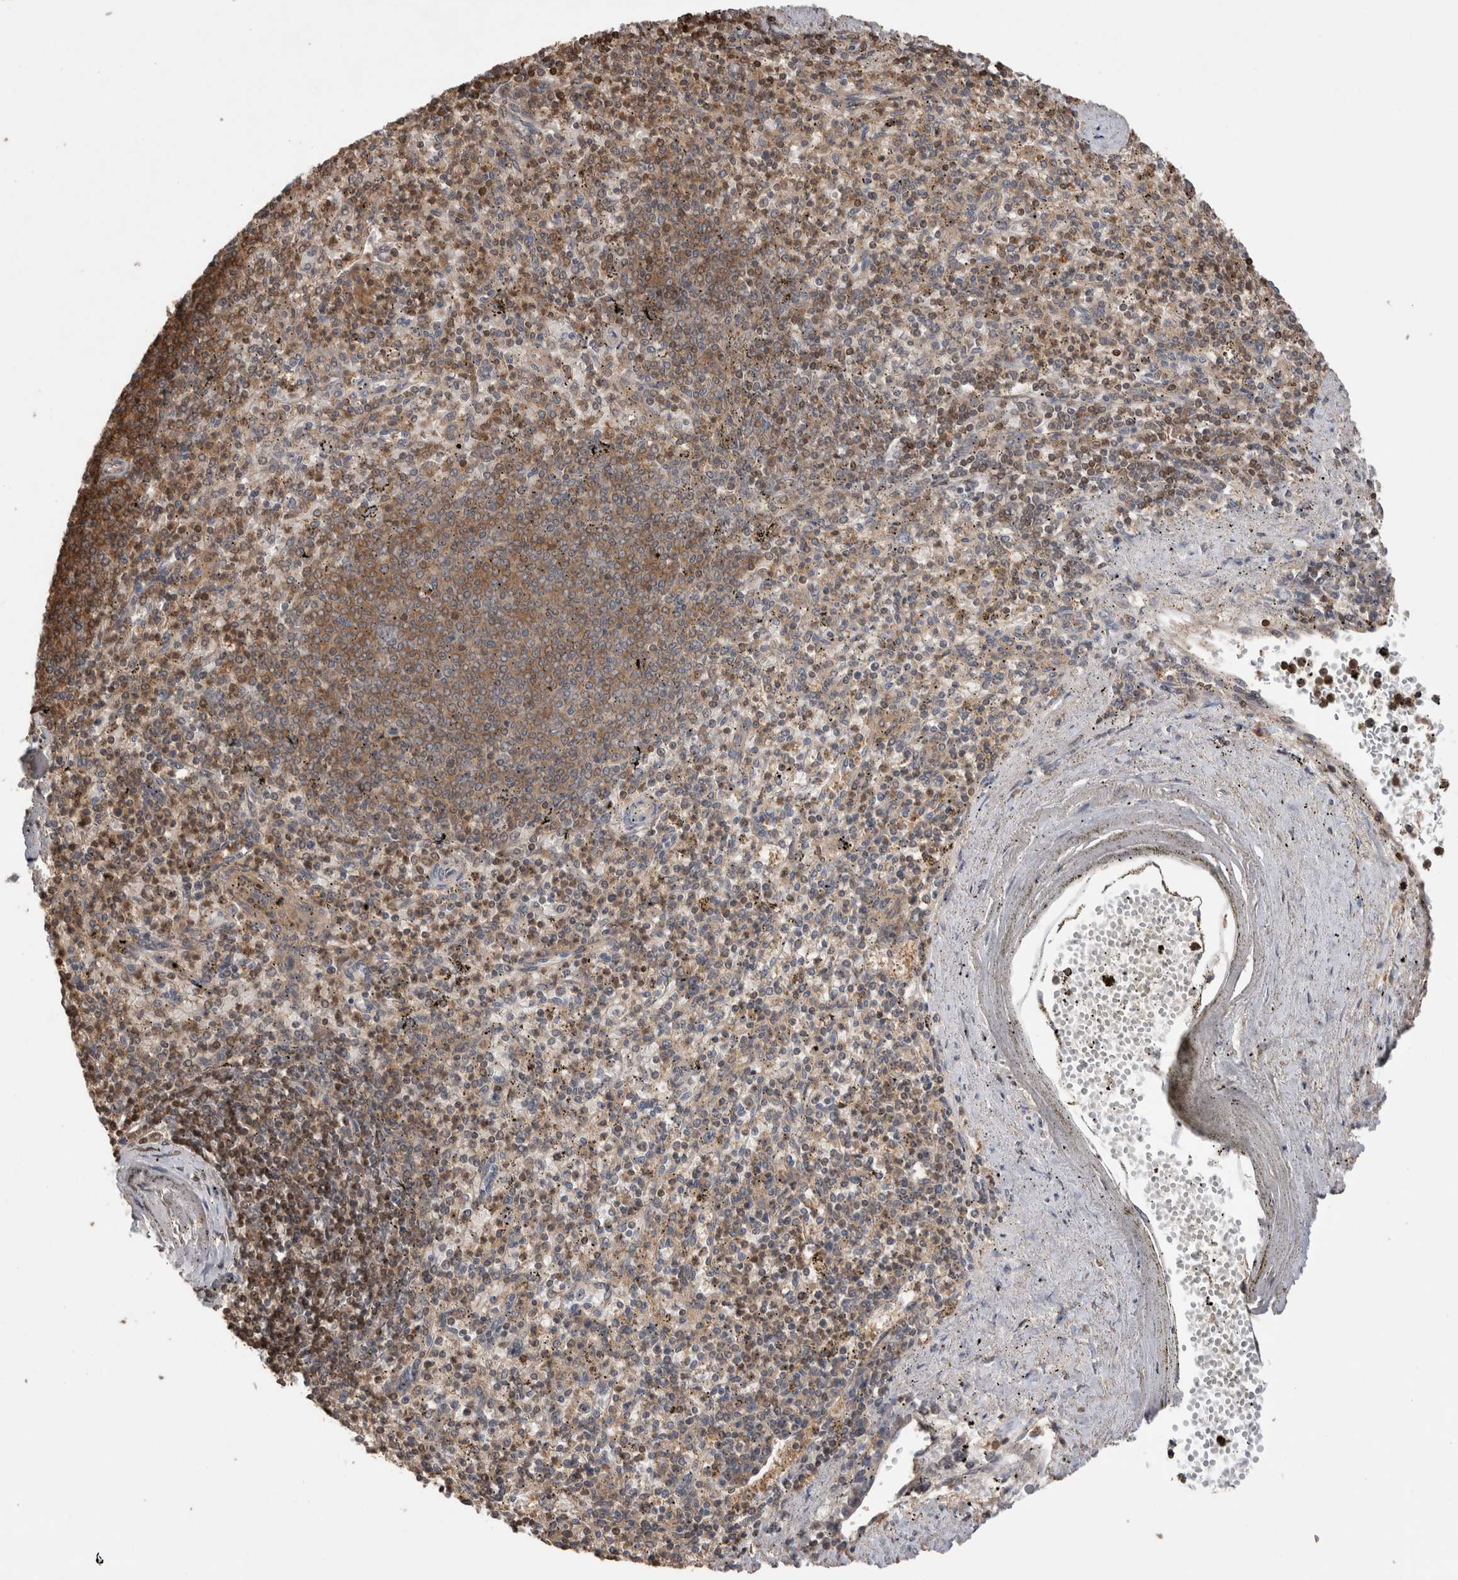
{"staining": {"intensity": "weak", "quantity": "<25%", "location": "cytoplasmic/membranous"}, "tissue": "spleen", "cell_type": "Cells in red pulp", "image_type": "normal", "snomed": [{"axis": "morphology", "description": "Normal tissue, NOS"}, {"axis": "topography", "description": "Spleen"}], "caption": "DAB (3,3'-diaminobenzidine) immunohistochemical staining of unremarkable human spleen demonstrates no significant expression in cells in red pulp.", "gene": "TRIM5", "patient": {"sex": "male", "age": 72}}